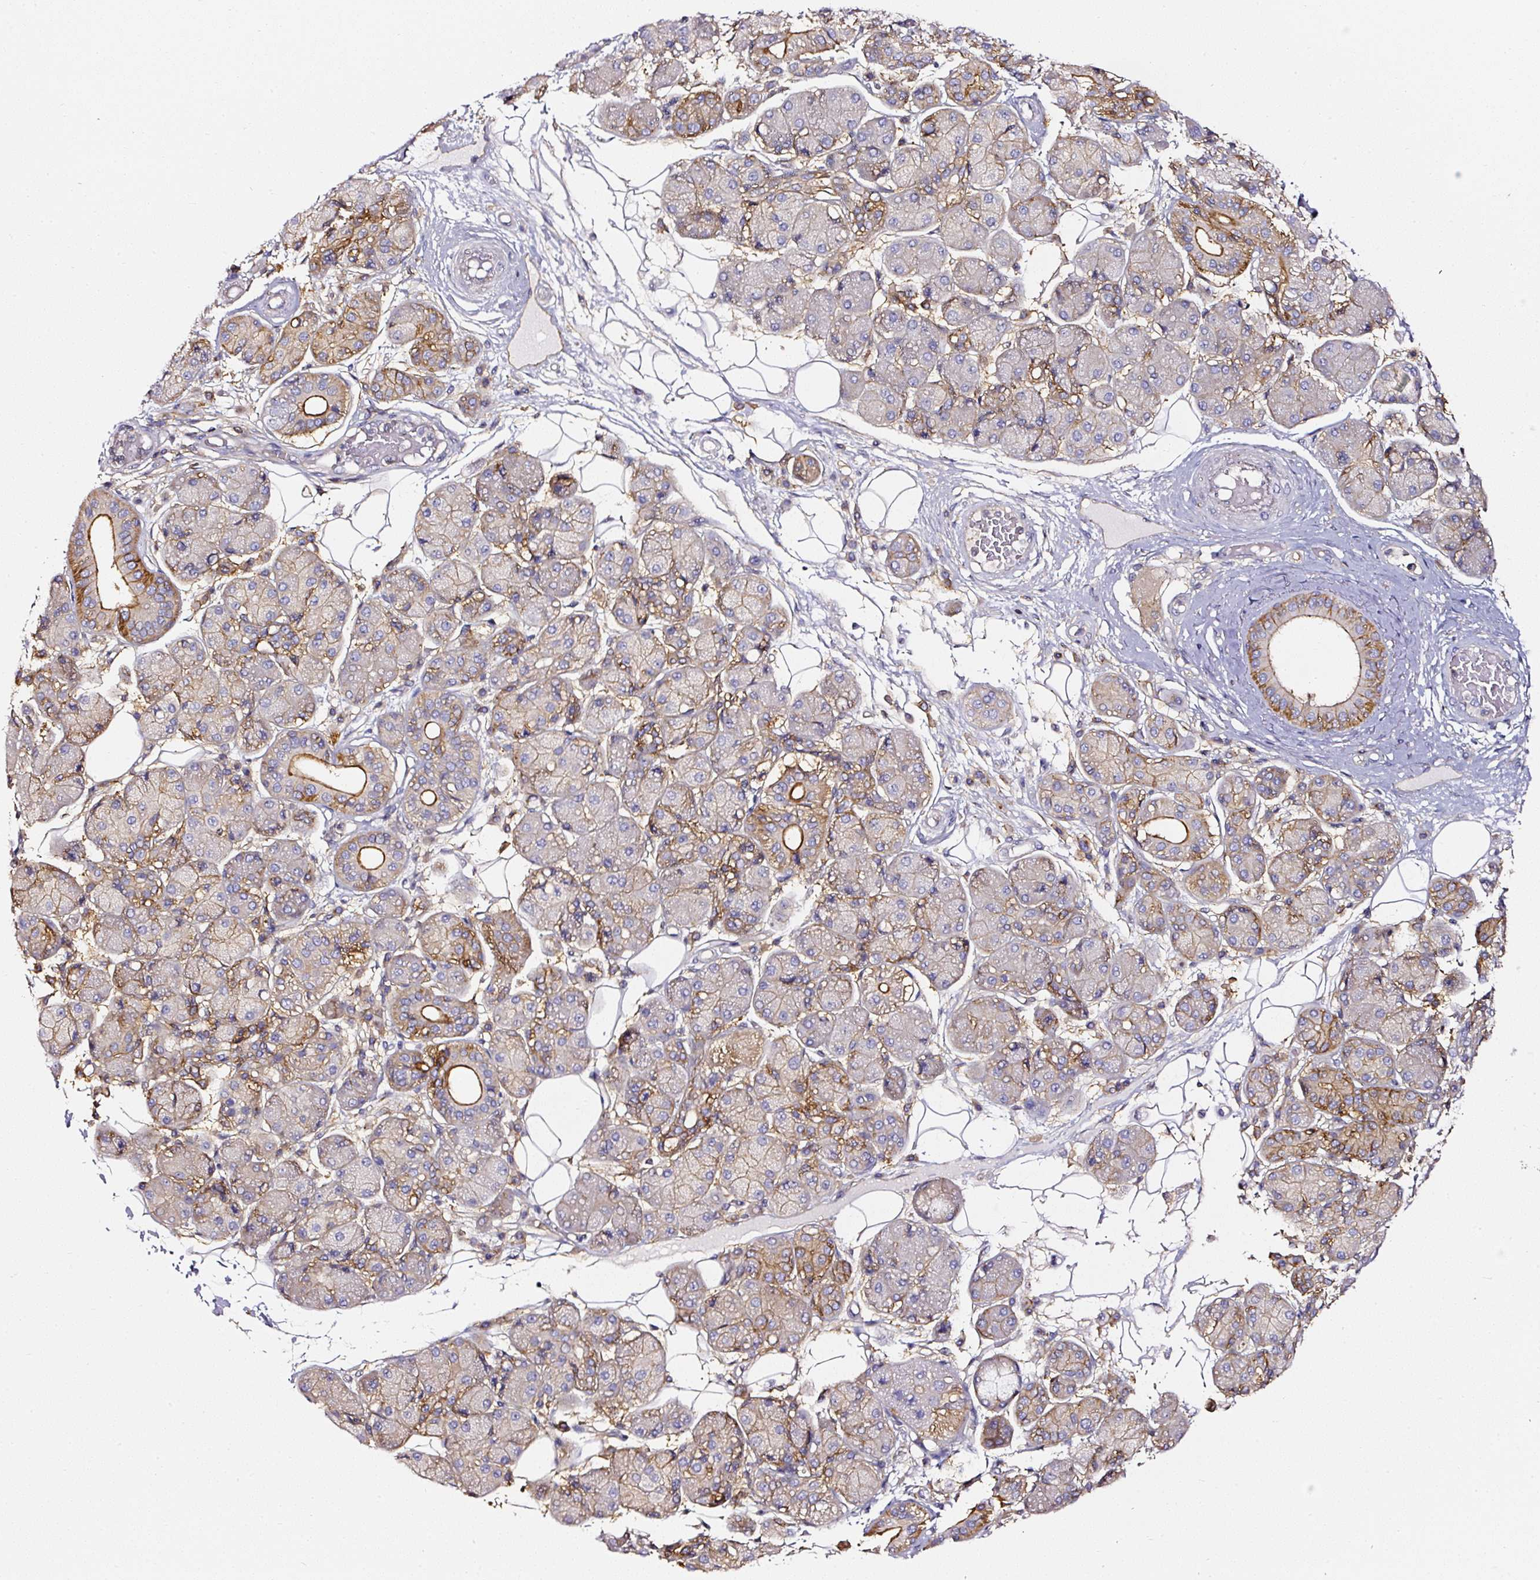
{"staining": {"intensity": "moderate", "quantity": "25%-75%", "location": "cytoplasmic/membranous"}, "tissue": "salivary gland", "cell_type": "Glandular cells", "image_type": "normal", "snomed": [{"axis": "morphology", "description": "Squamous cell carcinoma, NOS"}, {"axis": "topography", "description": "Skin"}, {"axis": "topography", "description": "Head-Neck"}], "caption": "Benign salivary gland displays moderate cytoplasmic/membranous positivity in about 25%-75% of glandular cells.", "gene": "CD47", "patient": {"sex": "male", "age": 80}}